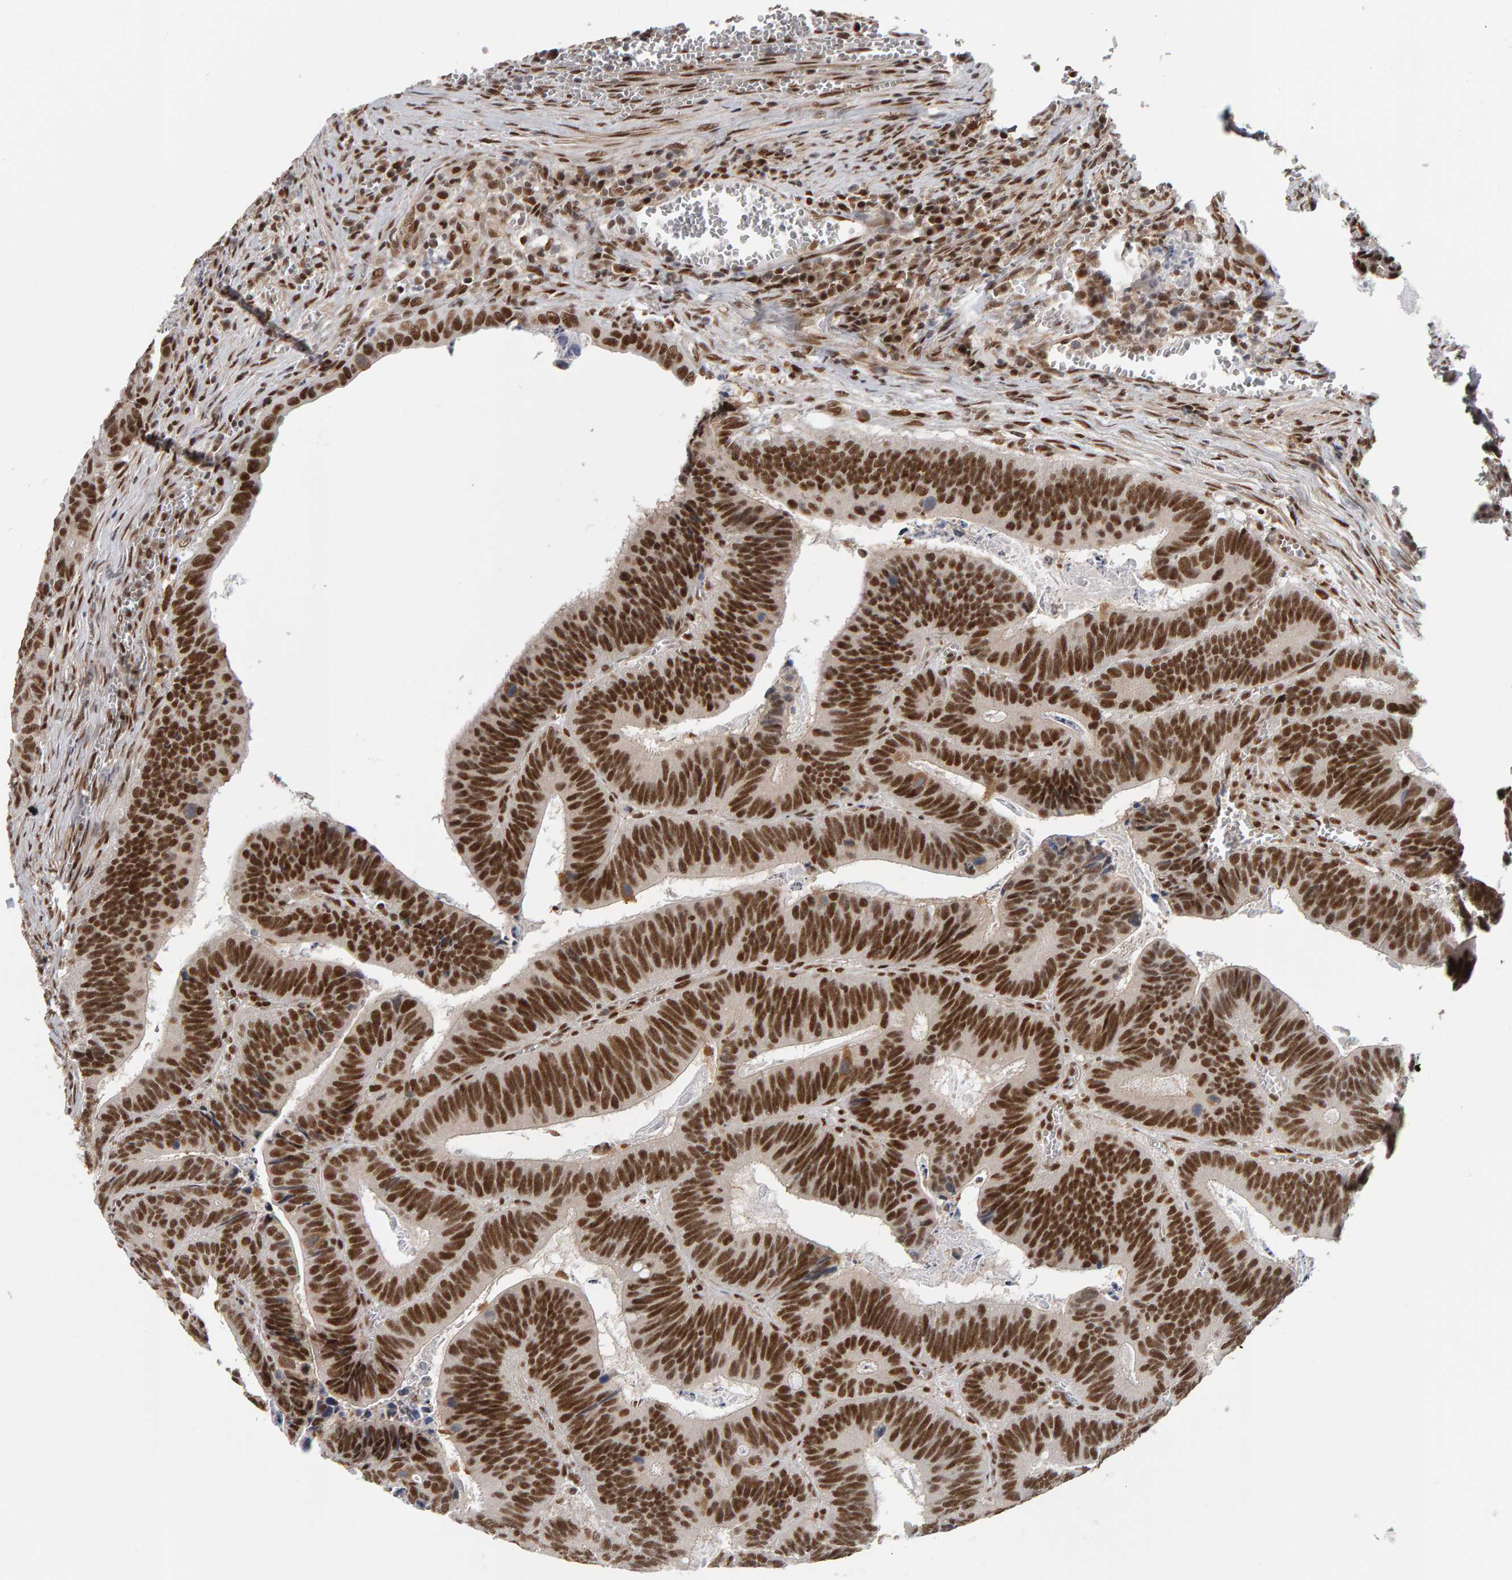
{"staining": {"intensity": "strong", "quantity": ">75%", "location": "nuclear"}, "tissue": "colorectal cancer", "cell_type": "Tumor cells", "image_type": "cancer", "snomed": [{"axis": "morphology", "description": "Inflammation, NOS"}, {"axis": "morphology", "description": "Adenocarcinoma, NOS"}, {"axis": "topography", "description": "Colon"}], "caption": "Immunohistochemical staining of colorectal cancer (adenocarcinoma) shows high levels of strong nuclear protein staining in approximately >75% of tumor cells.", "gene": "ATF7IP", "patient": {"sex": "male", "age": 72}}